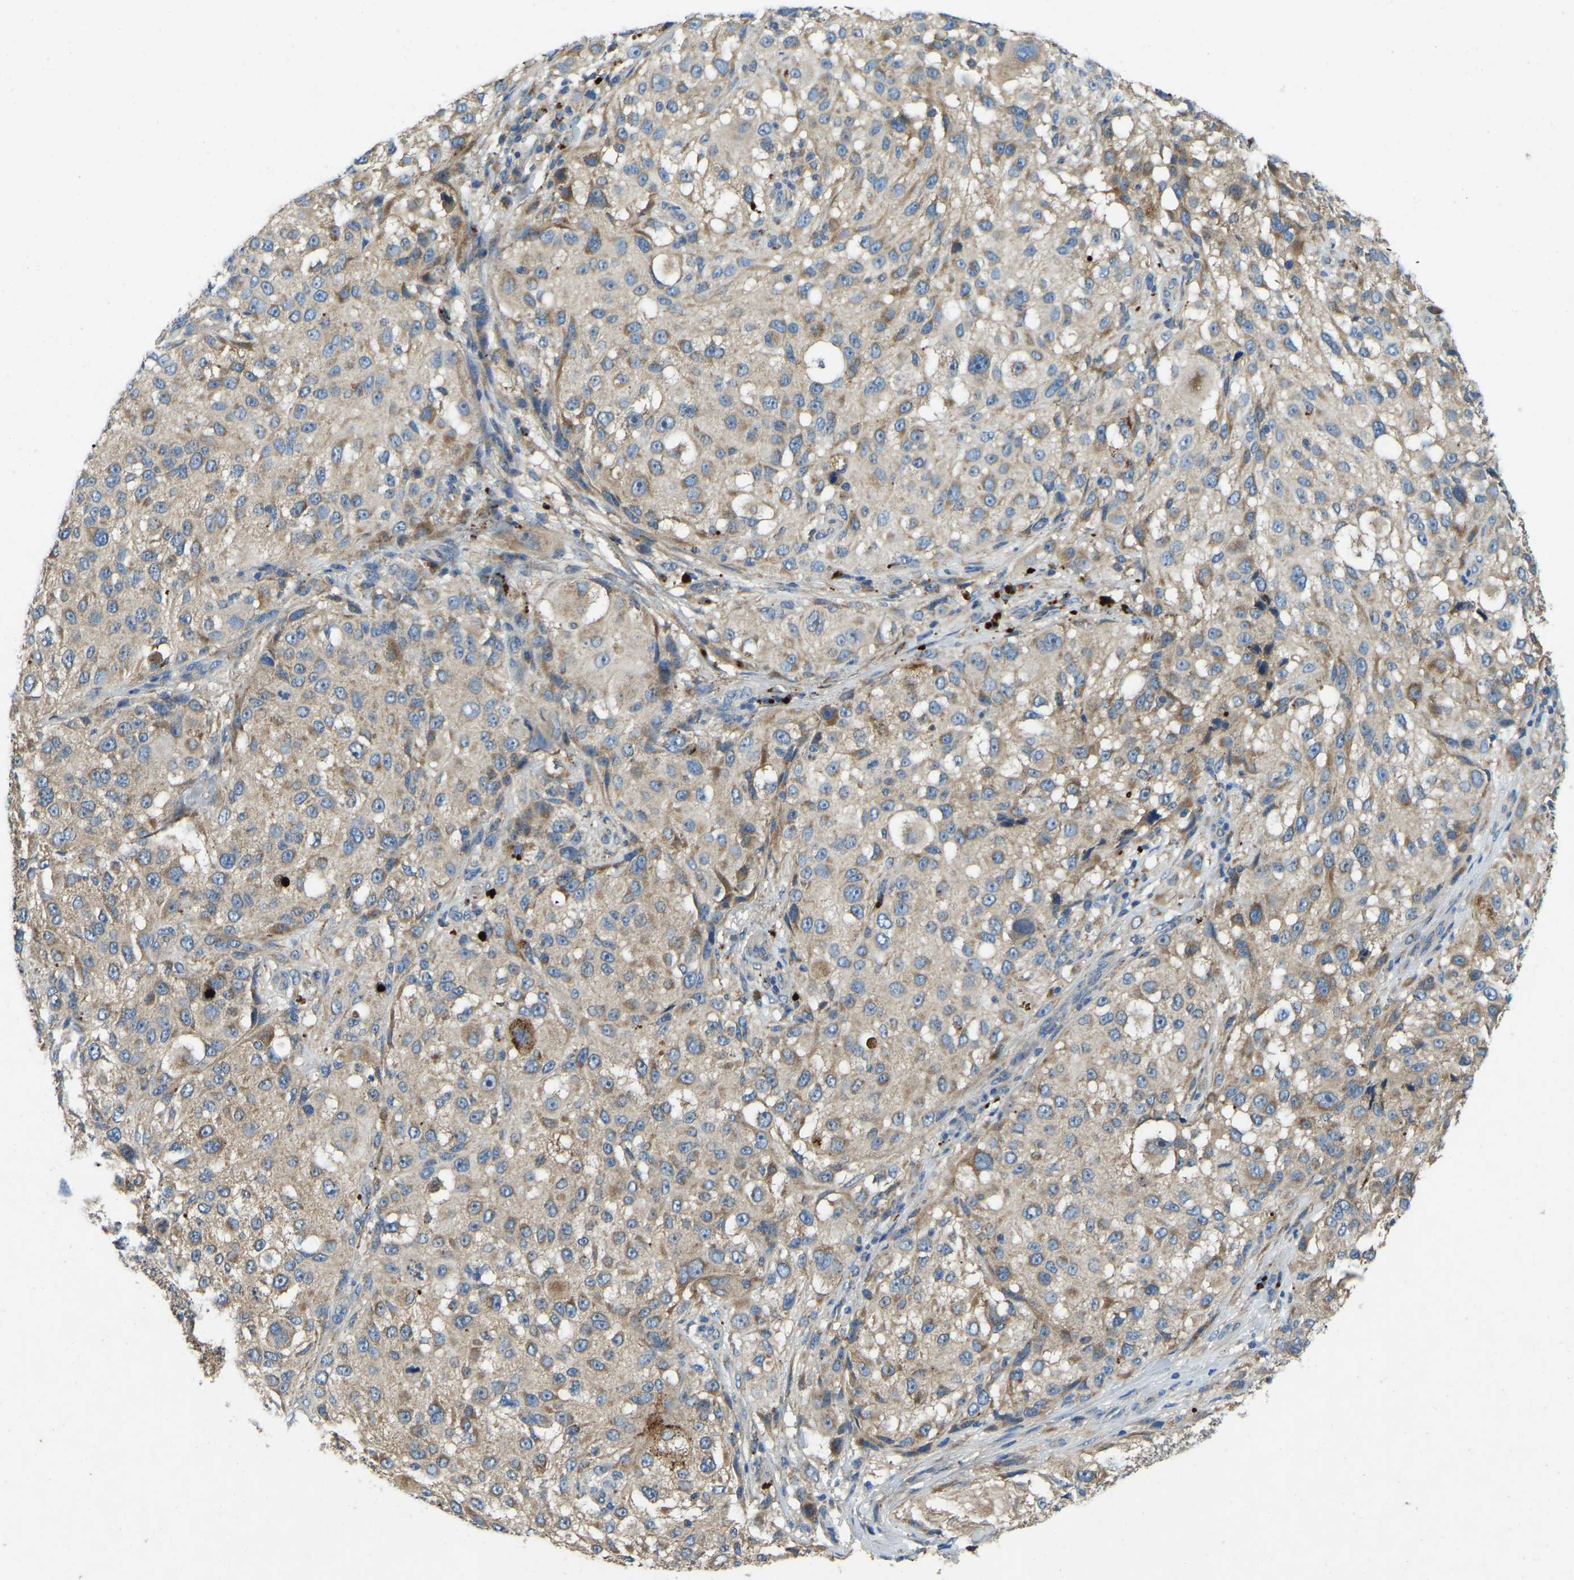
{"staining": {"intensity": "weak", "quantity": ">75%", "location": "cytoplasmic/membranous"}, "tissue": "melanoma", "cell_type": "Tumor cells", "image_type": "cancer", "snomed": [{"axis": "morphology", "description": "Necrosis, NOS"}, {"axis": "morphology", "description": "Malignant melanoma, NOS"}, {"axis": "topography", "description": "Skin"}], "caption": "Tumor cells demonstrate low levels of weak cytoplasmic/membranous expression in approximately >75% of cells in human malignant melanoma. The protein is shown in brown color, while the nuclei are stained blue.", "gene": "ATP8B1", "patient": {"sex": "female", "age": 87}}